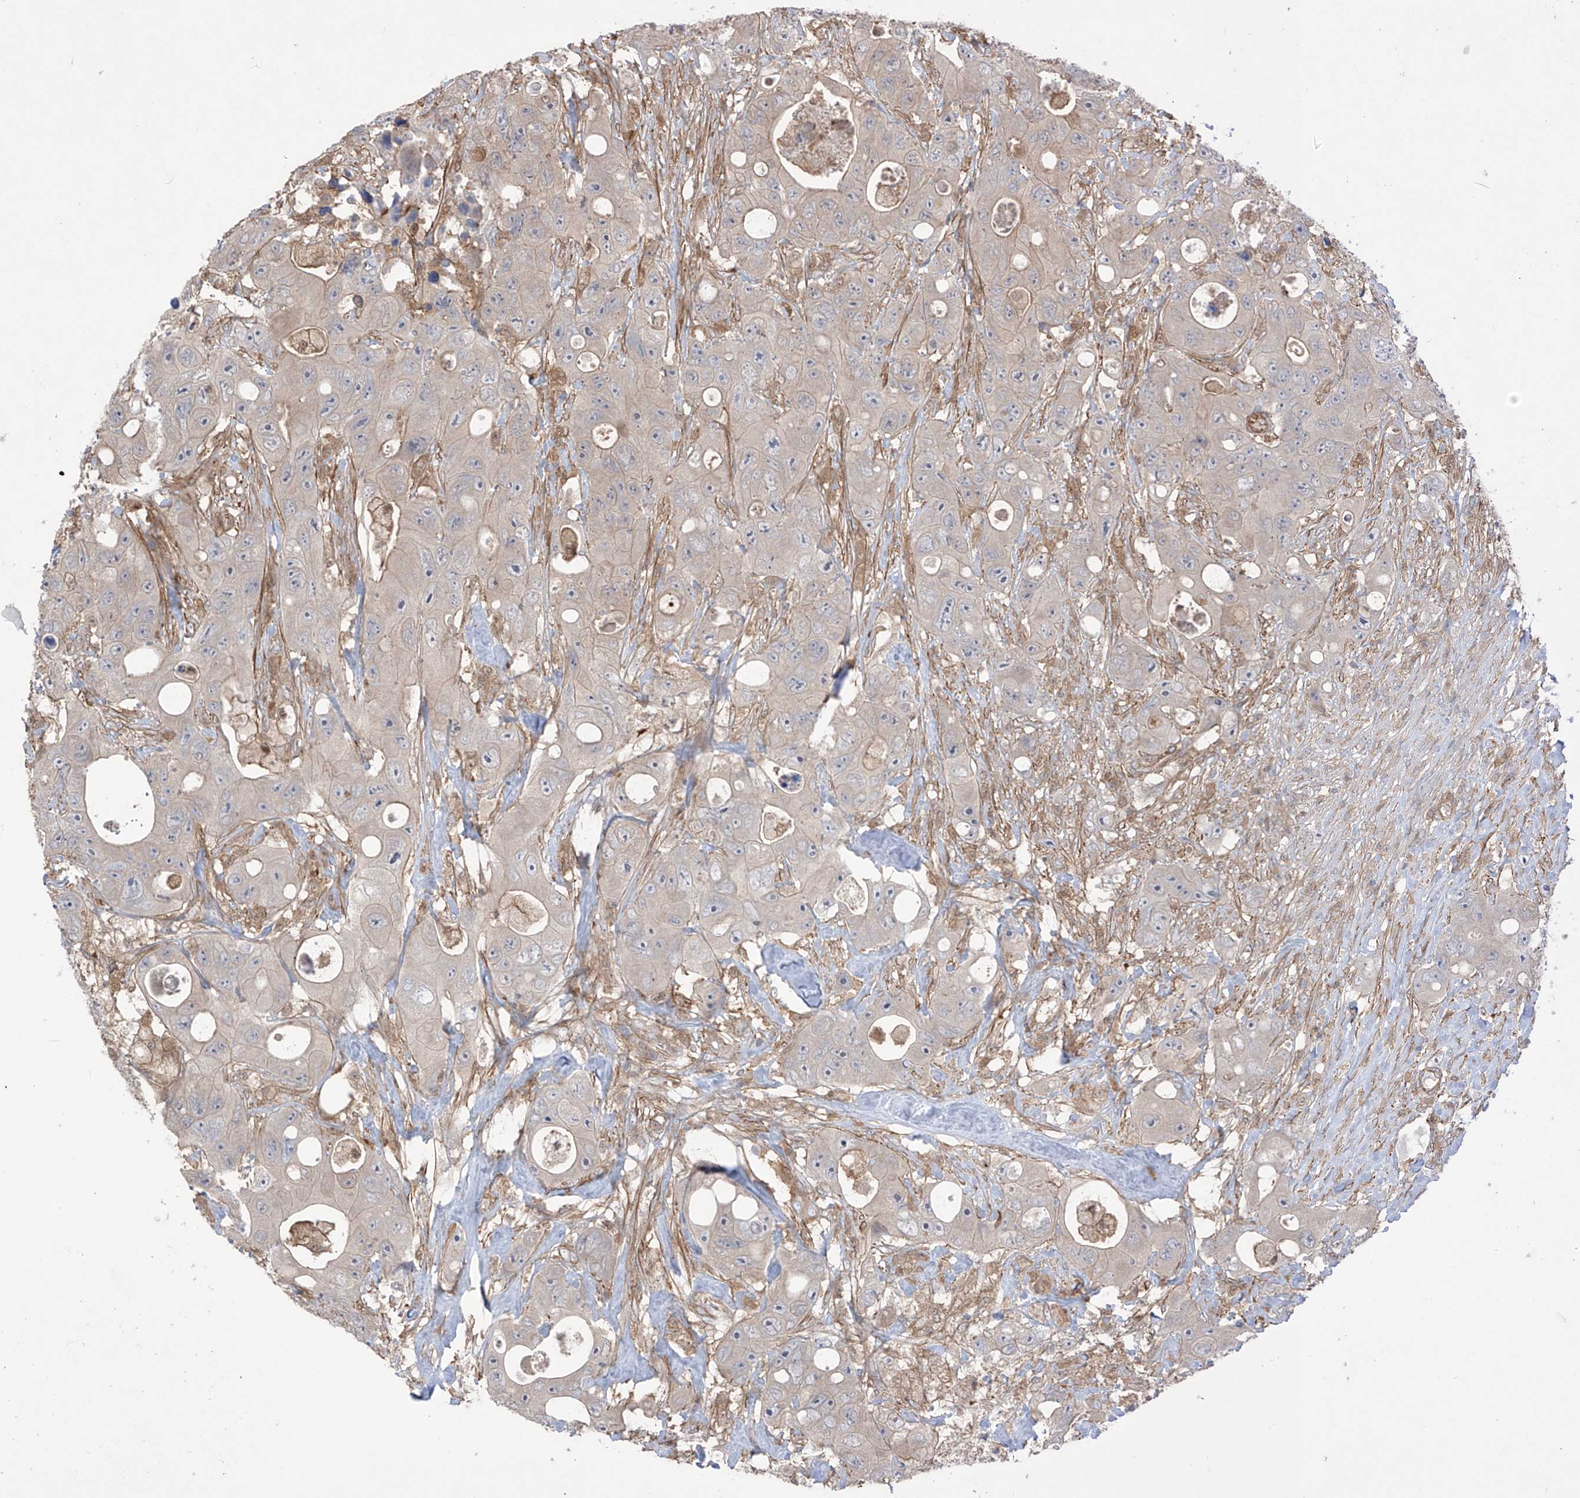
{"staining": {"intensity": "weak", "quantity": "25%-75%", "location": "cytoplasmic/membranous"}, "tissue": "colorectal cancer", "cell_type": "Tumor cells", "image_type": "cancer", "snomed": [{"axis": "morphology", "description": "Adenocarcinoma, NOS"}, {"axis": "topography", "description": "Colon"}], "caption": "High-power microscopy captured an IHC micrograph of colorectal cancer (adenocarcinoma), revealing weak cytoplasmic/membranous positivity in approximately 25%-75% of tumor cells.", "gene": "TRMU", "patient": {"sex": "female", "age": 46}}